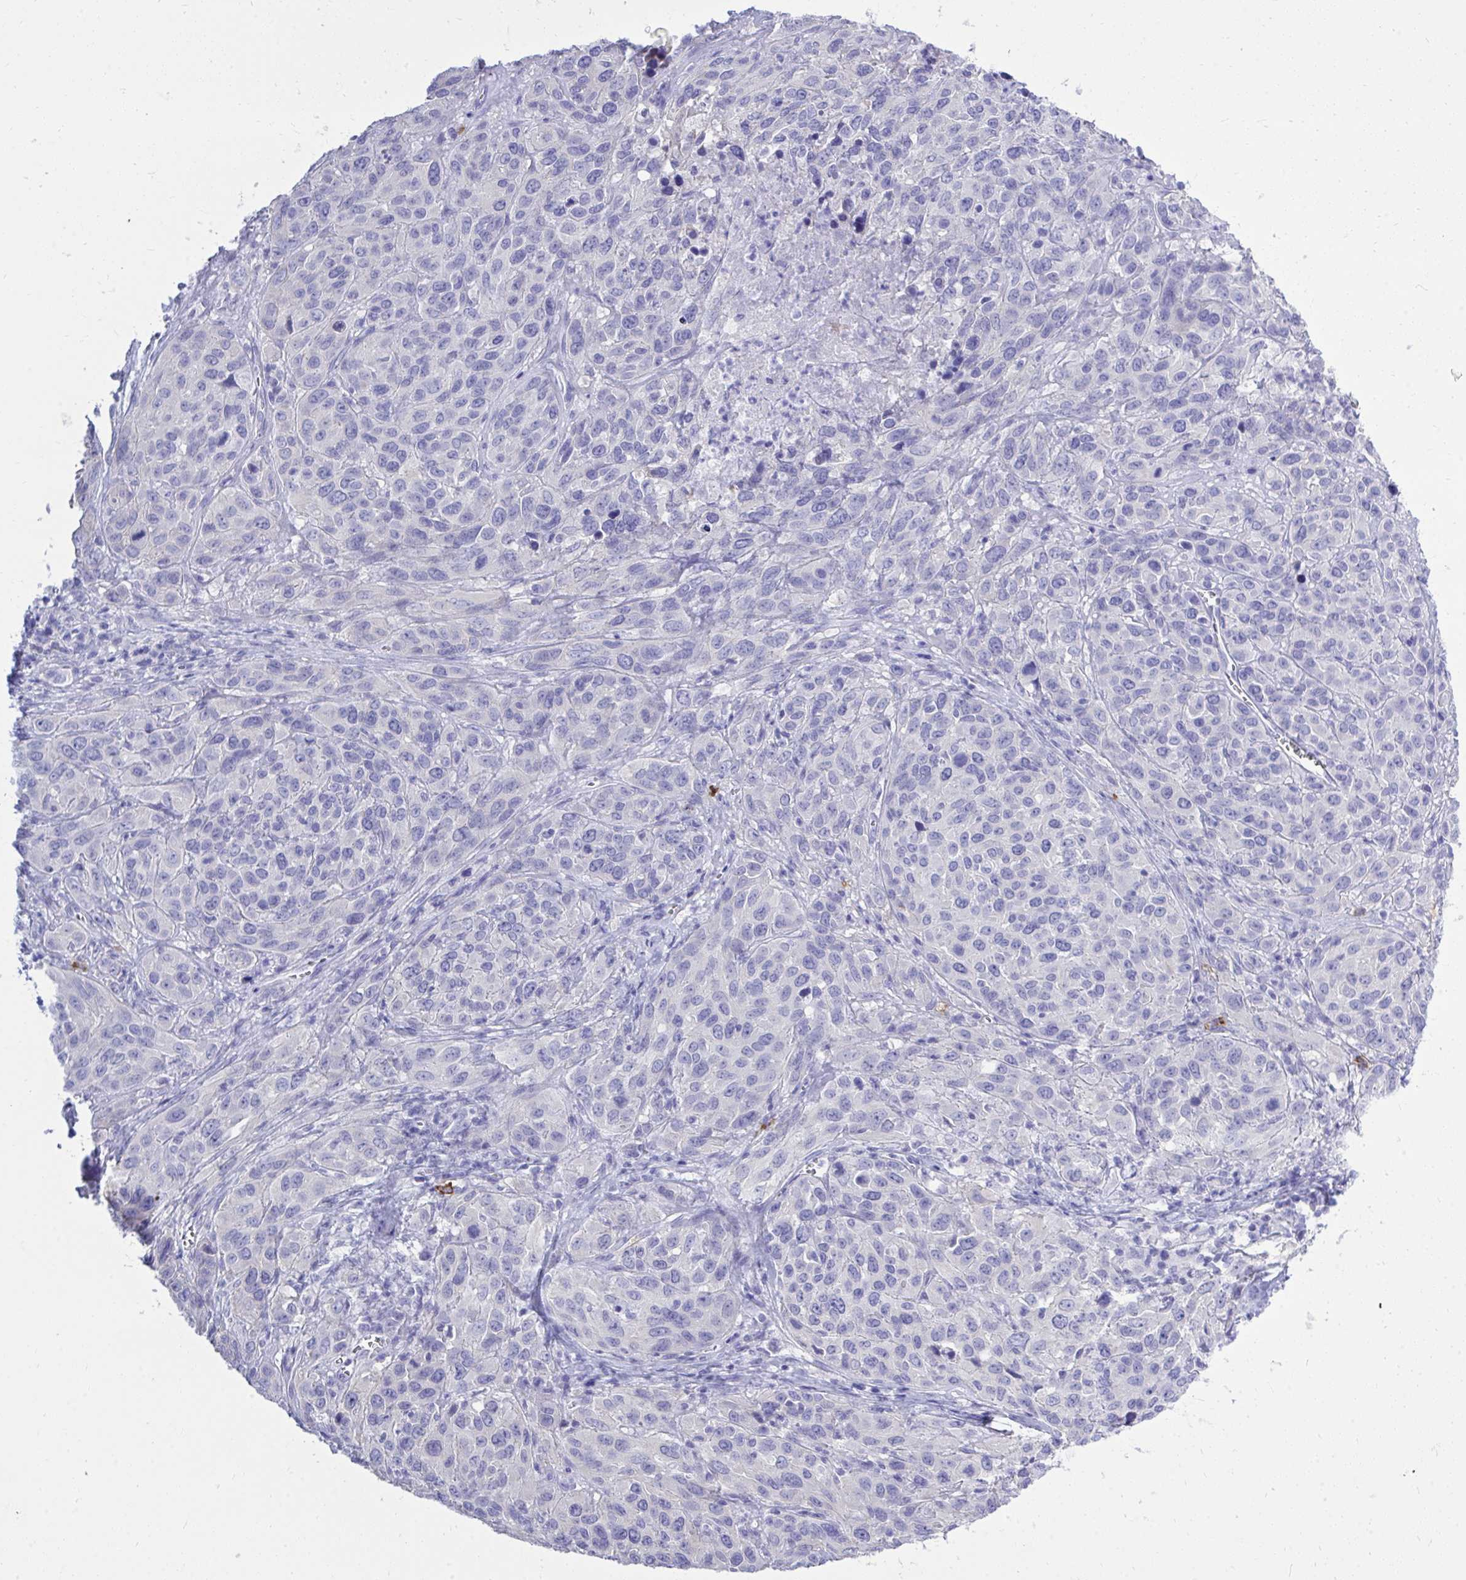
{"staining": {"intensity": "negative", "quantity": "none", "location": "none"}, "tissue": "cervical cancer", "cell_type": "Tumor cells", "image_type": "cancer", "snomed": [{"axis": "morphology", "description": "Normal tissue, NOS"}, {"axis": "morphology", "description": "Squamous cell carcinoma, NOS"}, {"axis": "topography", "description": "Cervix"}], "caption": "This is a histopathology image of IHC staining of cervical cancer, which shows no staining in tumor cells. The staining was performed using DAB to visualize the protein expression in brown, while the nuclei were stained in blue with hematoxylin (Magnification: 20x).", "gene": "PSD", "patient": {"sex": "female", "age": 51}}